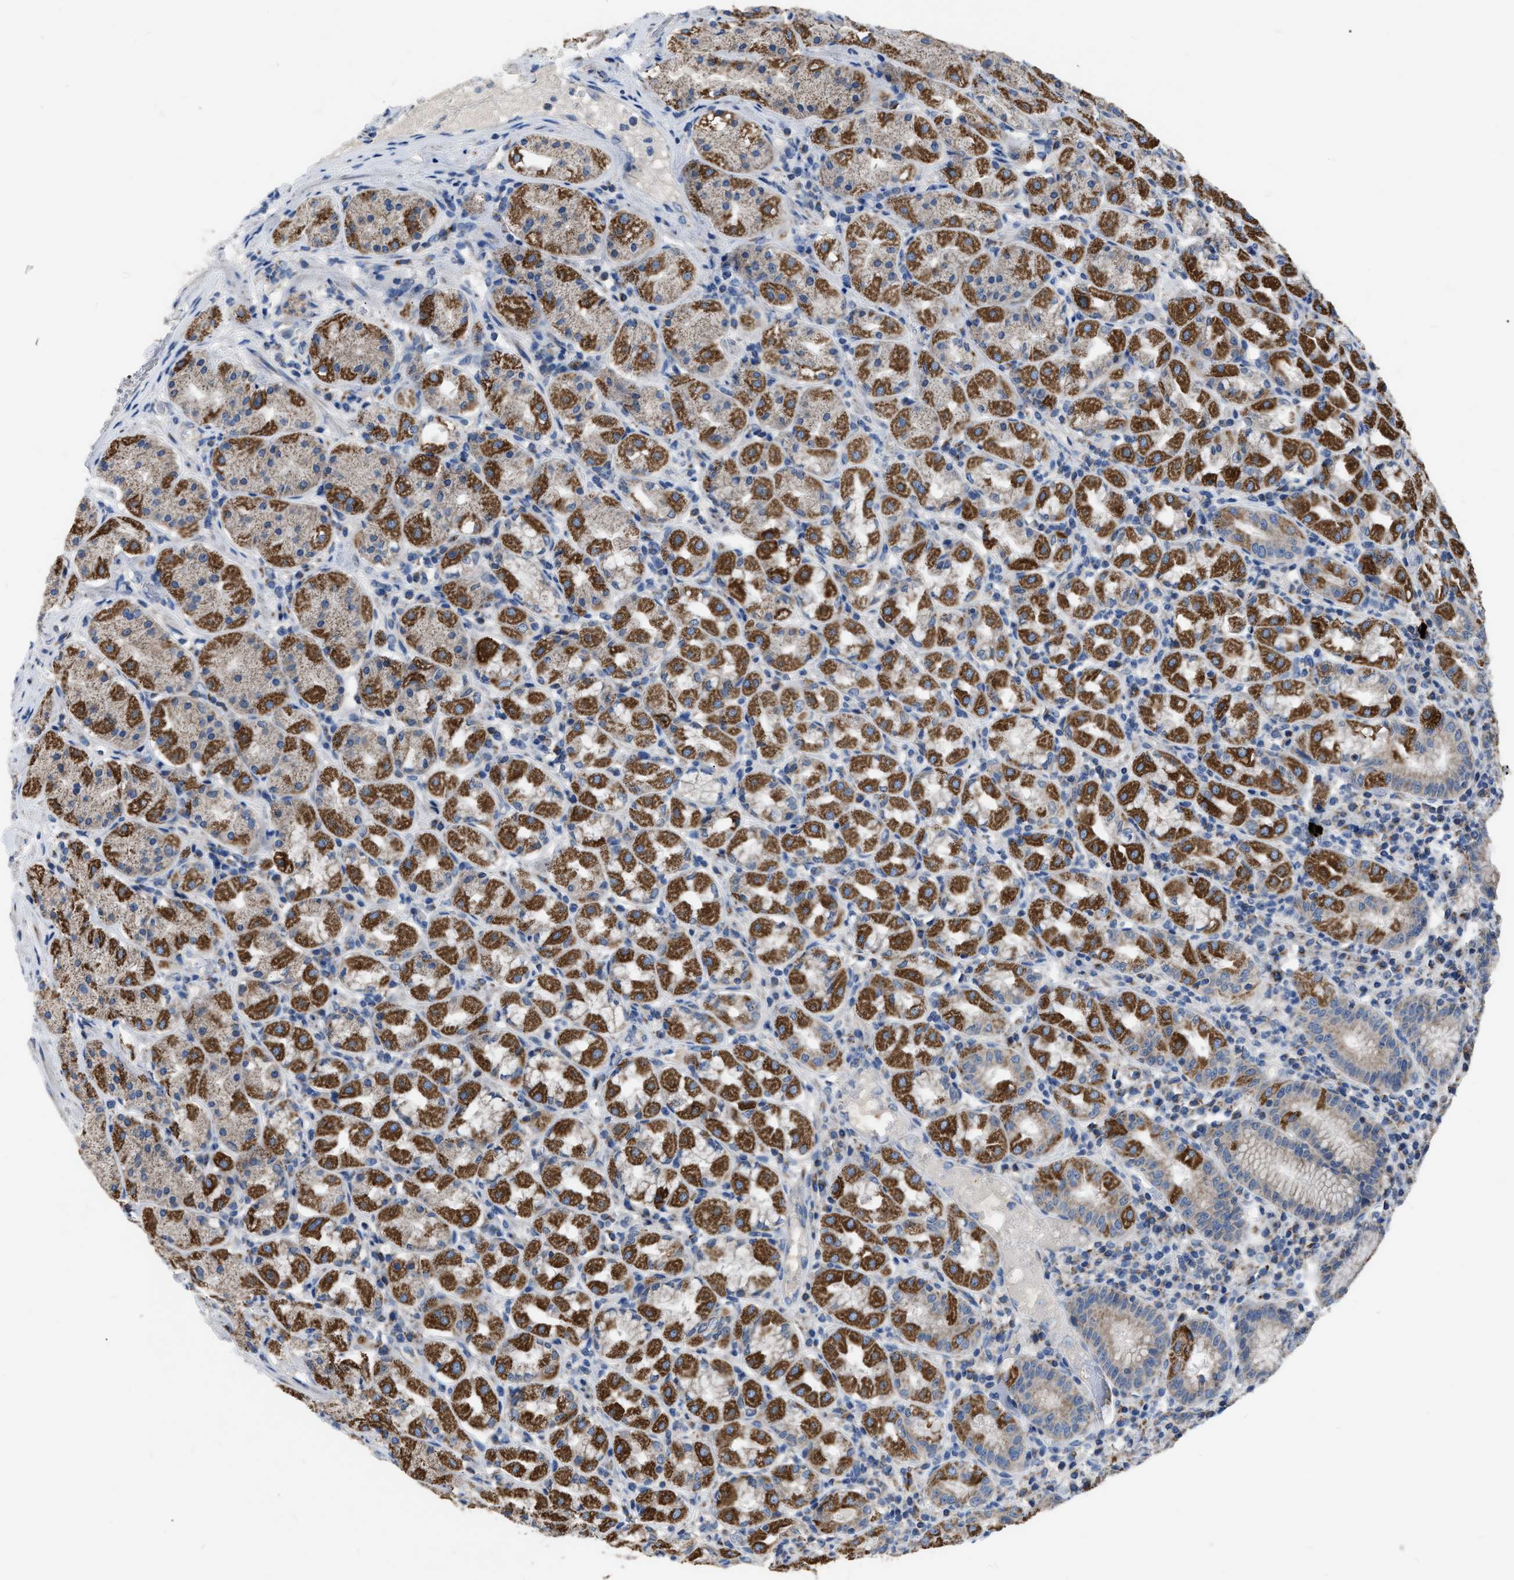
{"staining": {"intensity": "strong", "quantity": "25%-75%", "location": "cytoplasmic/membranous"}, "tissue": "stomach", "cell_type": "Glandular cells", "image_type": "normal", "snomed": [{"axis": "morphology", "description": "Normal tissue, NOS"}, {"axis": "topography", "description": "Stomach"}, {"axis": "topography", "description": "Stomach, lower"}], "caption": "Strong cytoplasmic/membranous protein expression is appreciated in approximately 25%-75% of glandular cells in stomach.", "gene": "DDX56", "patient": {"sex": "female", "age": 56}}